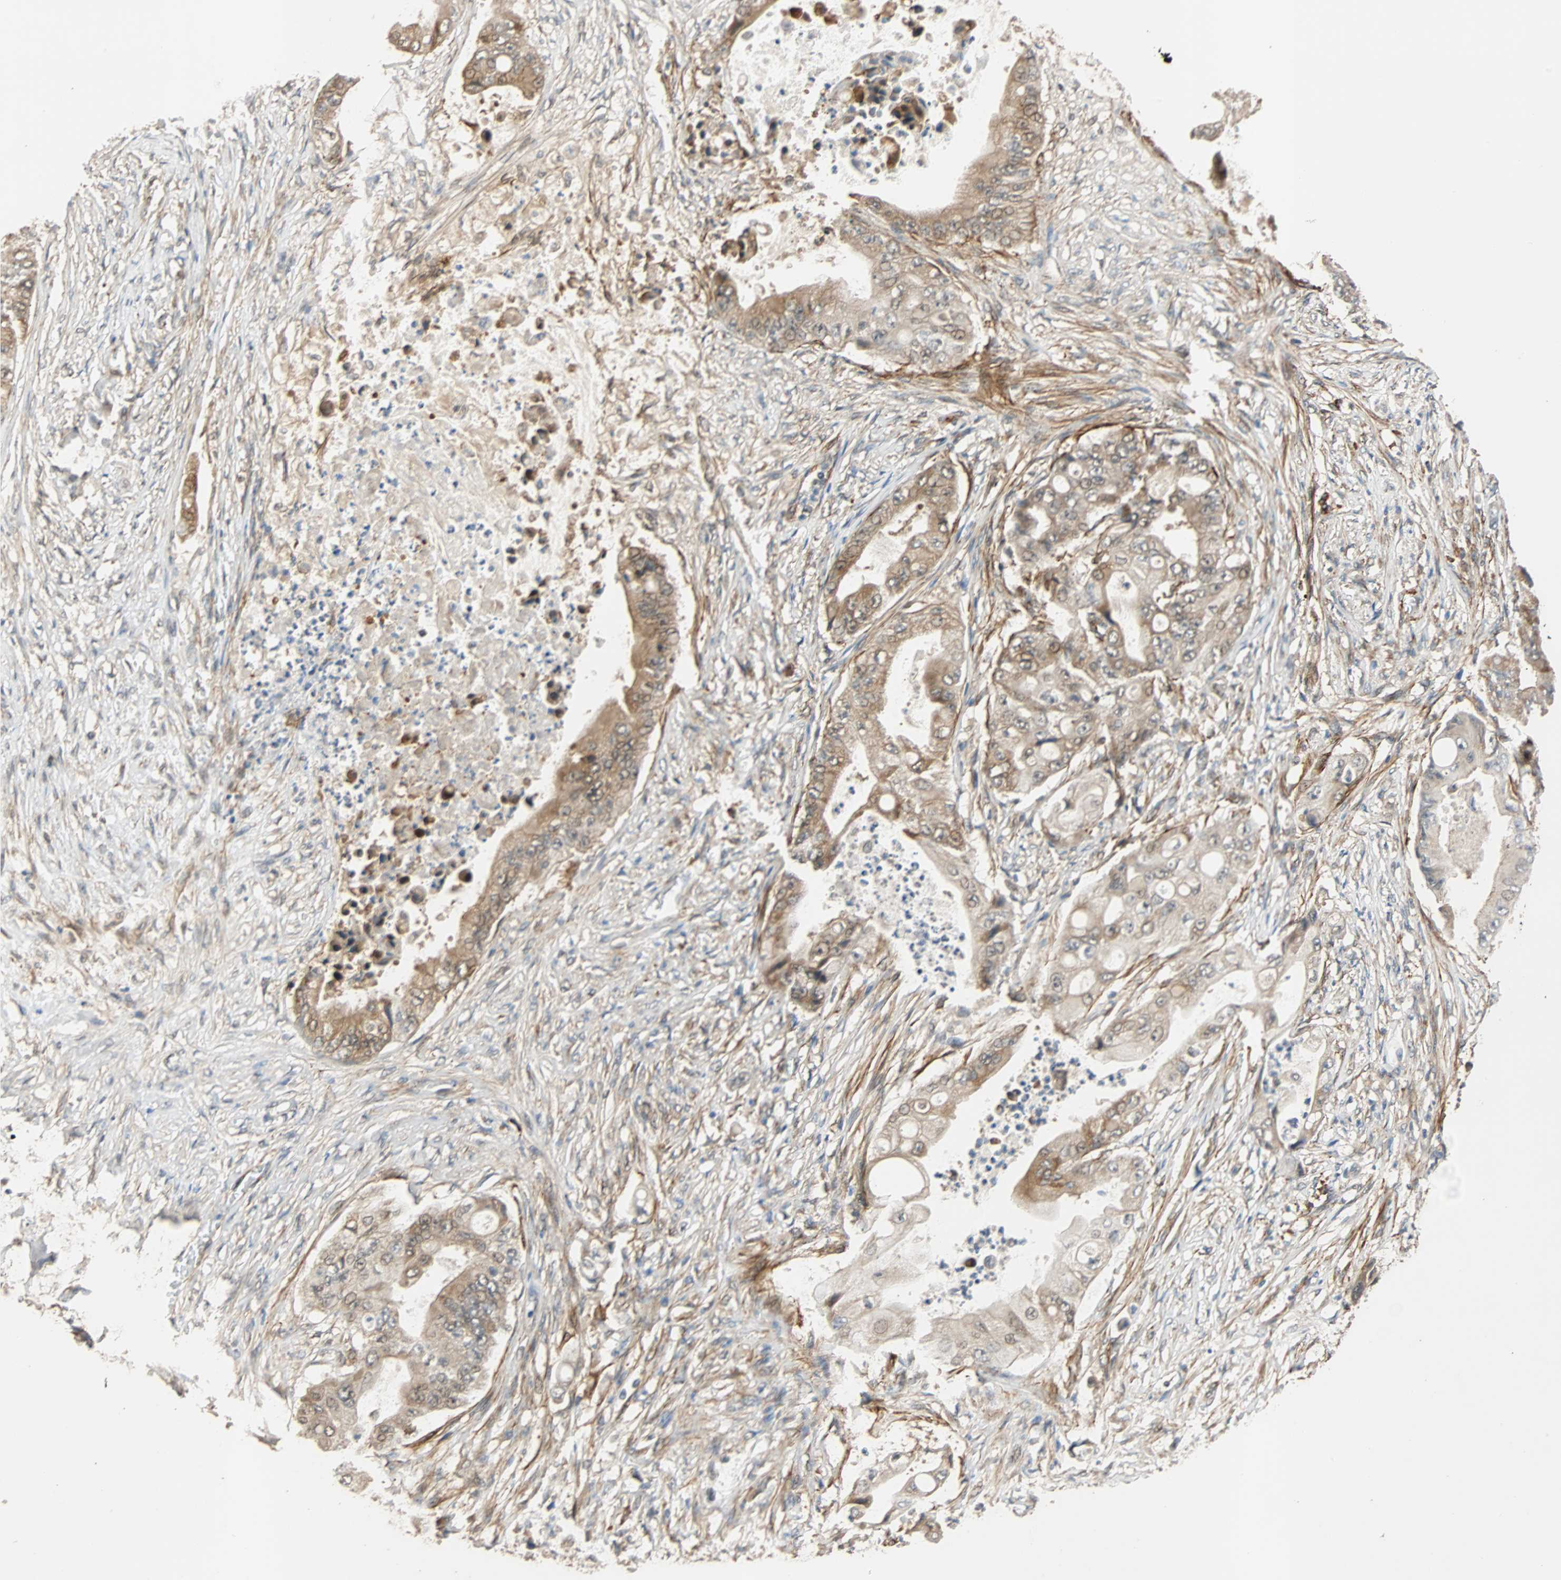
{"staining": {"intensity": "moderate", "quantity": "25%-75%", "location": "cytoplasmic/membranous"}, "tissue": "stomach cancer", "cell_type": "Tumor cells", "image_type": "cancer", "snomed": [{"axis": "morphology", "description": "Adenocarcinoma, NOS"}, {"axis": "topography", "description": "Stomach"}], "caption": "IHC image of human stomach cancer stained for a protein (brown), which demonstrates medium levels of moderate cytoplasmic/membranous positivity in approximately 25%-75% of tumor cells.", "gene": "QSER1", "patient": {"sex": "female", "age": 73}}